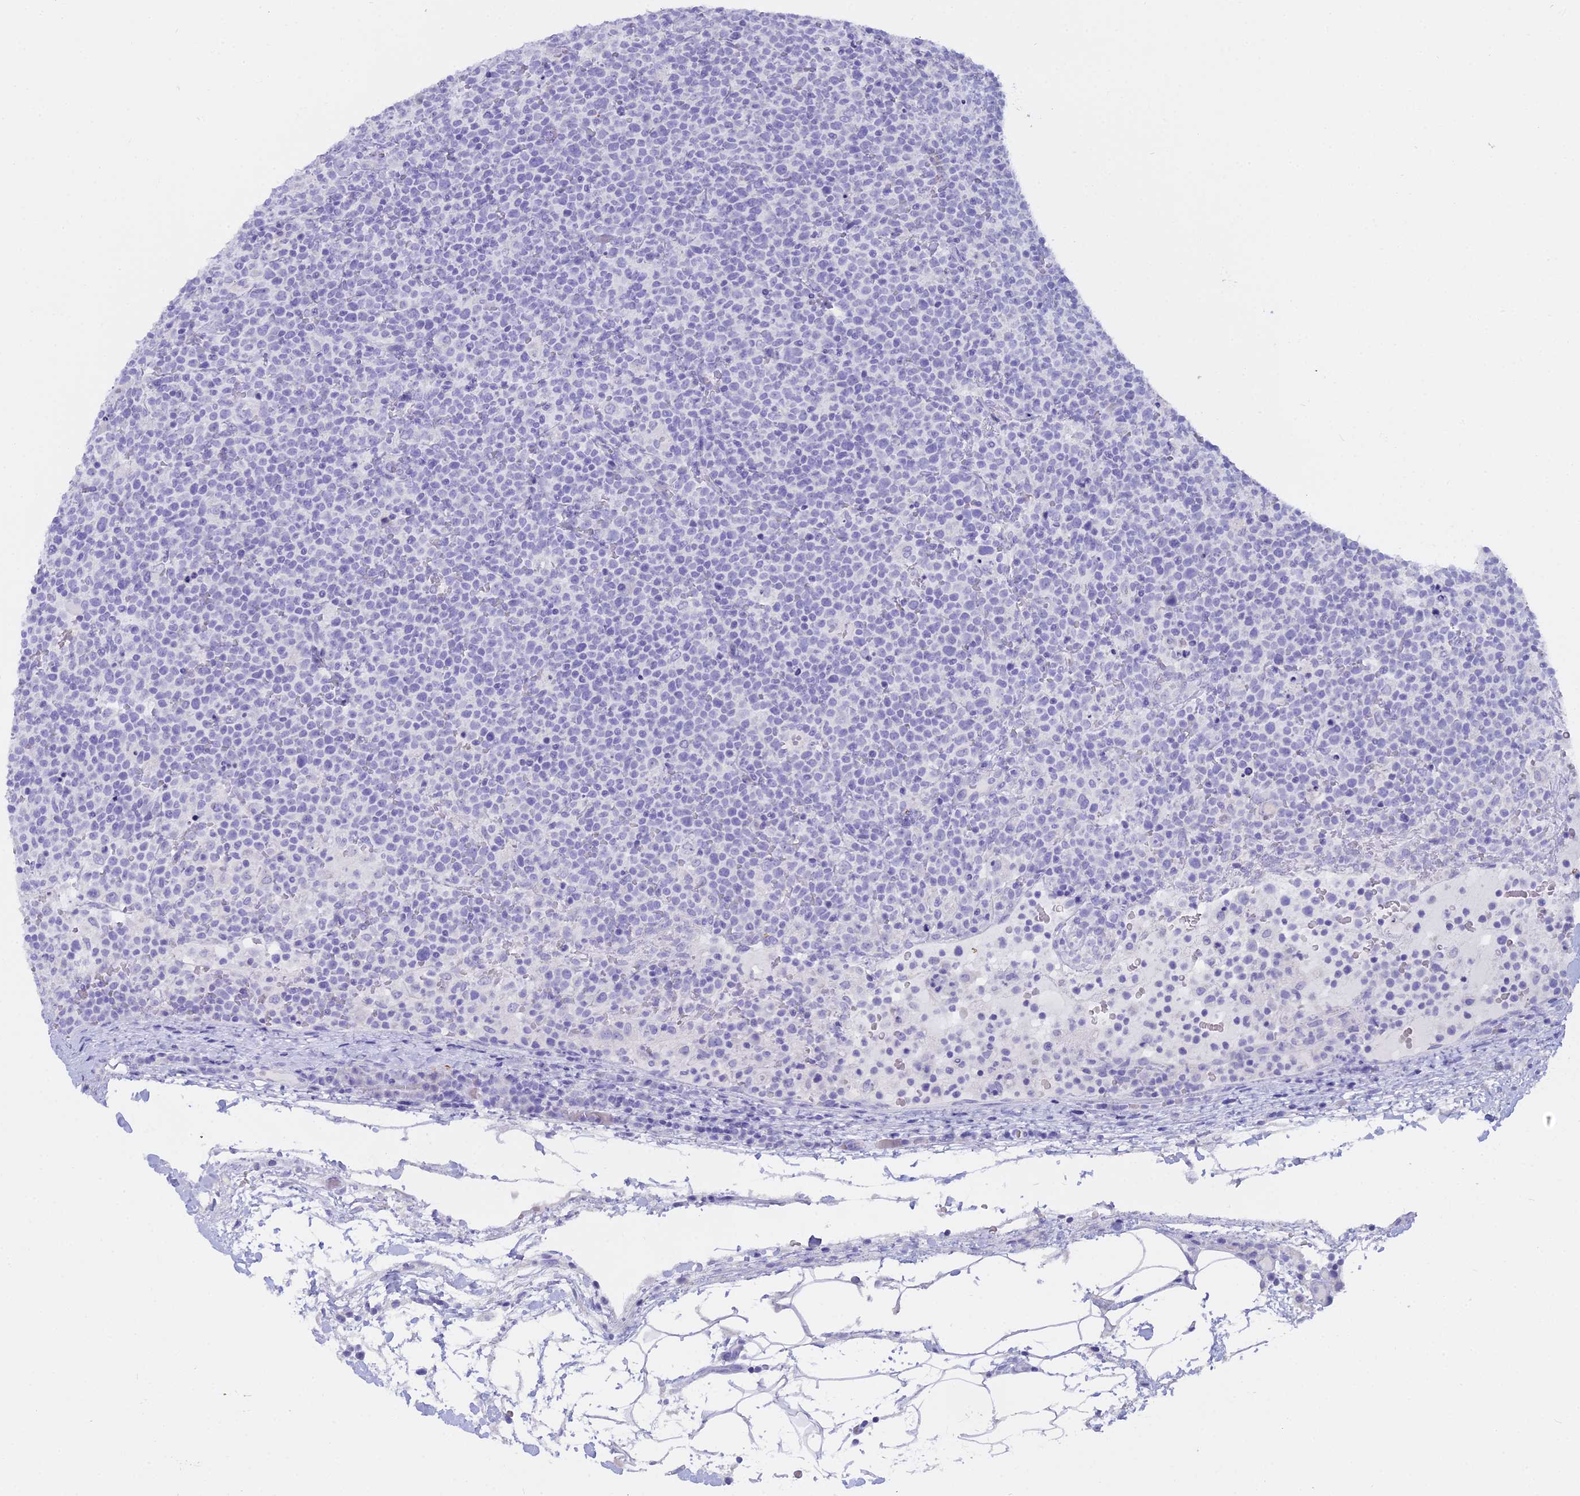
{"staining": {"intensity": "negative", "quantity": "none", "location": "none"}, "tissue": "lymphoma", "cell_type": "Tumor cells", "image_type": "cancer", "snomed": [{"axis": "morphology", "description": "Malignant lymphoma, non-Hodgkin's type, High grade"}, {"axis": "topography", "description": "Lymph node"}], "caption": "The immunohistochemistry micrograph has no significant expression in tumor cells of lymphoma tissue.", "gene": "ALPP", "patient": {"sex": "male", "age": 61}}